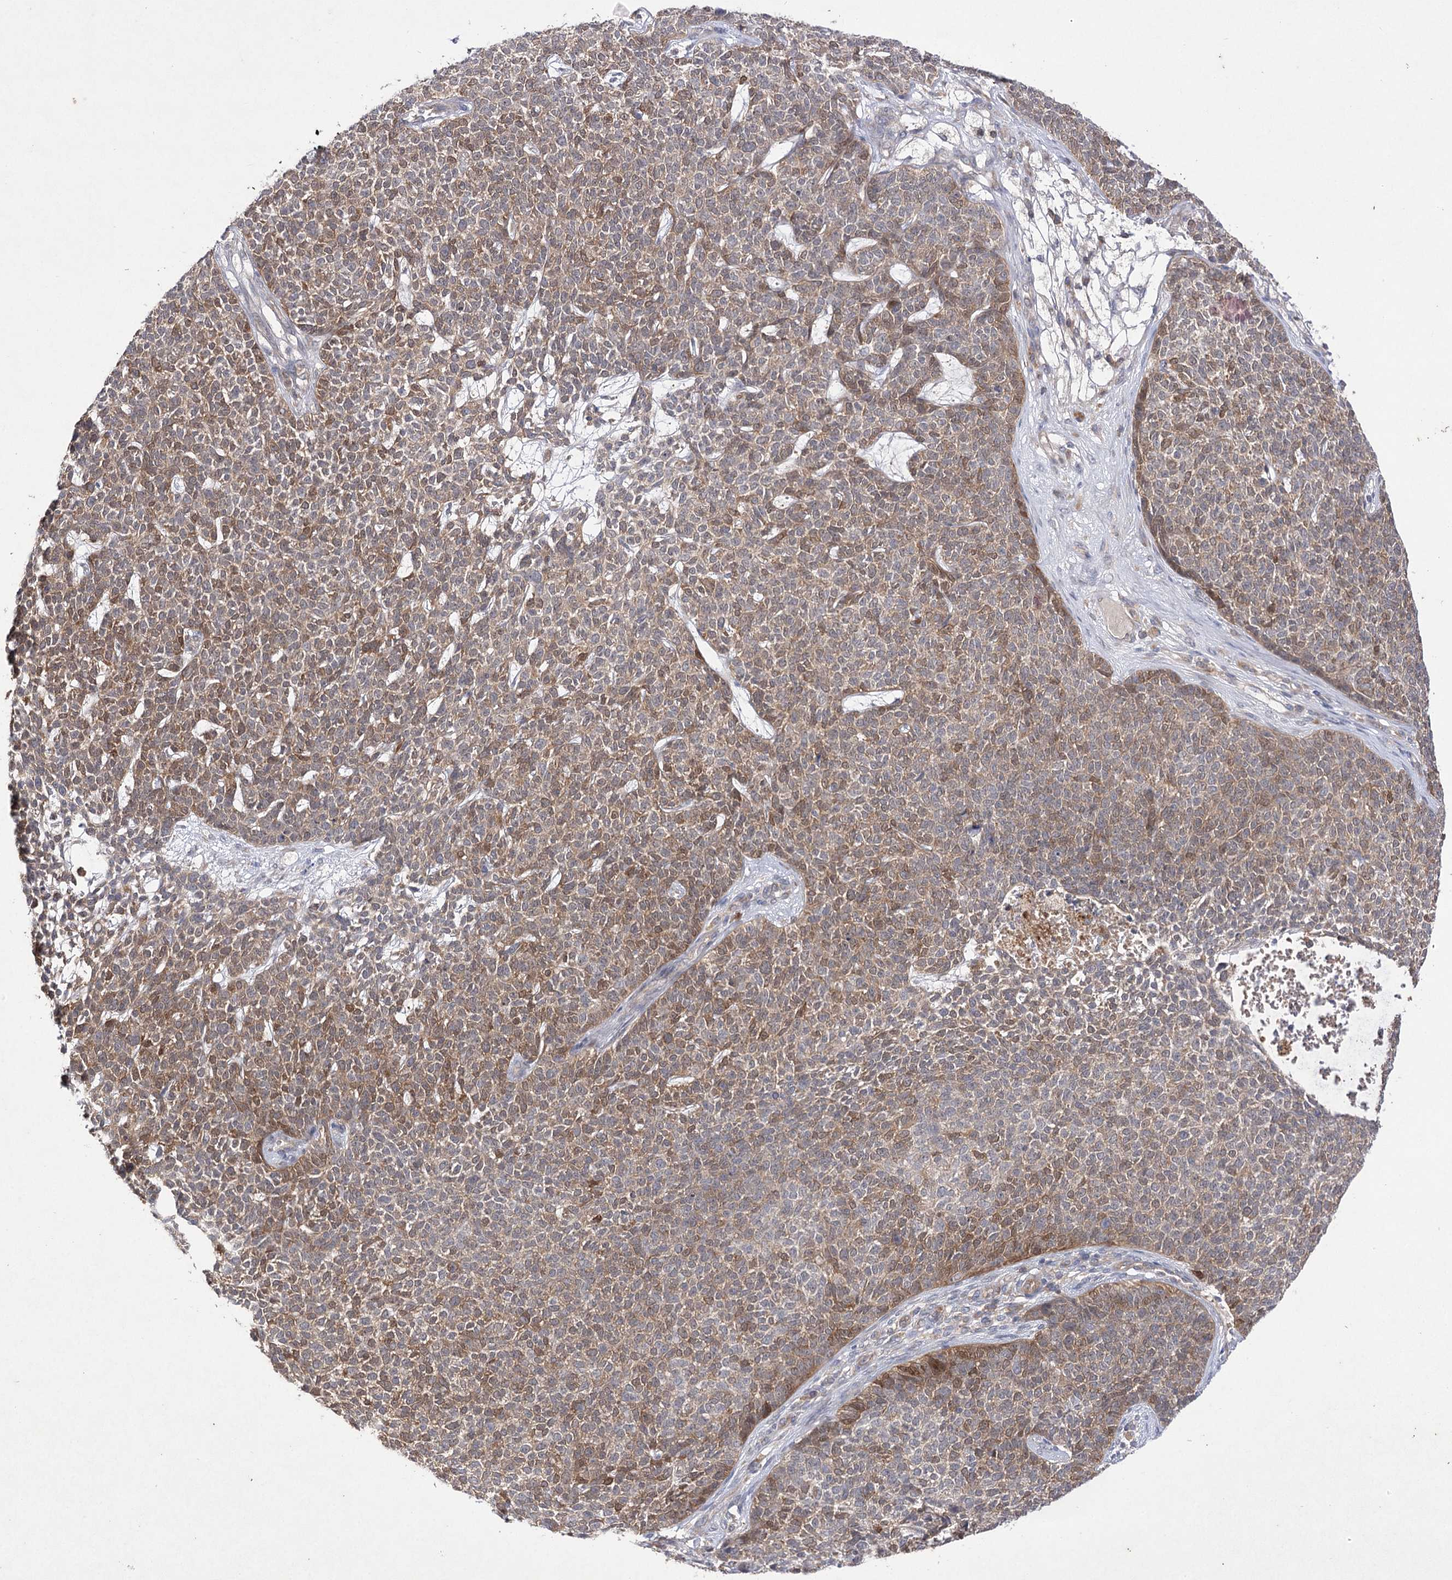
{"staining": {"intensity": "moderate", "quantity": ">75%", "location": "cytoplasmic/membranous"}, "tissue": "skin cancer", "cell_type": "Tumor cells", "image_type": "cancer", "snomed": [{"axis": "morphology", "description": "Basal cell carcinoma"}, {"axis": "topography", "description": "Skin"}], "caption": "Immunohistochemical staining of human skin basal cell carcinoma displays moderate cytoplasmic/membranous protein staining in about >75% of tumor cells. (Brightfield microscopy of DAB IHC at high magnification).", "gene": "BCR", "patient": {"sex": "female", "age": 84}}